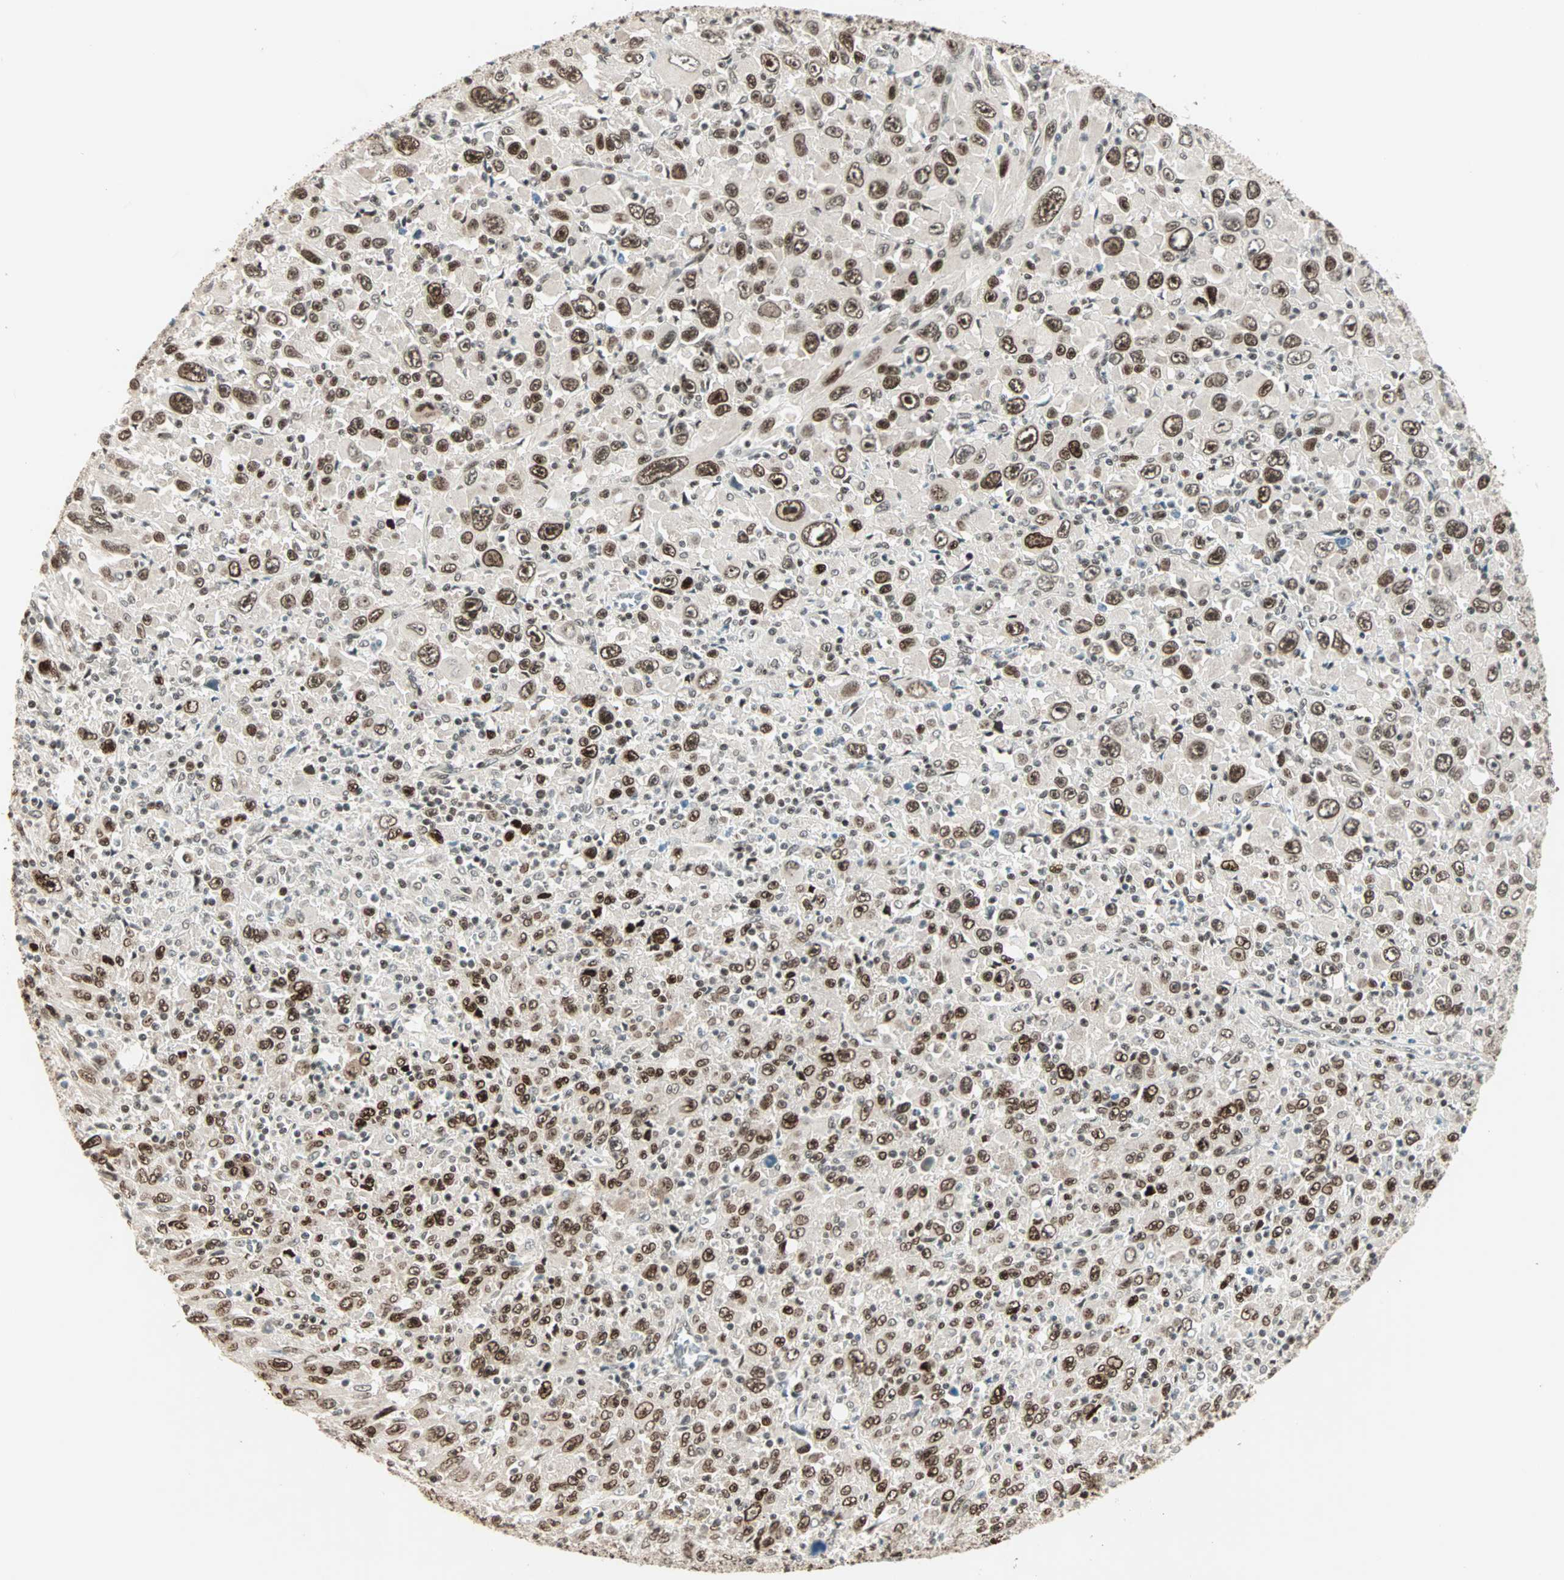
{"staining": {"intensity": "strong", "quantity": ">75%", "location": "nuclear"}, "tissue": "melanoma", "cell_type": "Tumor cells", "image_type": "cancer", "snomed": [{"axis": "morphology", "description": "Malignant melanoma, Metastatic site"}, {"axis": "topography", "description": "Skin"}], "caption": "IHC of human melanoma reveals high levels of strong nuclear positivity in about >75% of tumor cells. (Stains: DAB in brown, nuclei in blue, Microscopy: brightfield microscopy at high magnification).", "gene": "MDC1", "patient": {"sex": "female", "age": 56}}